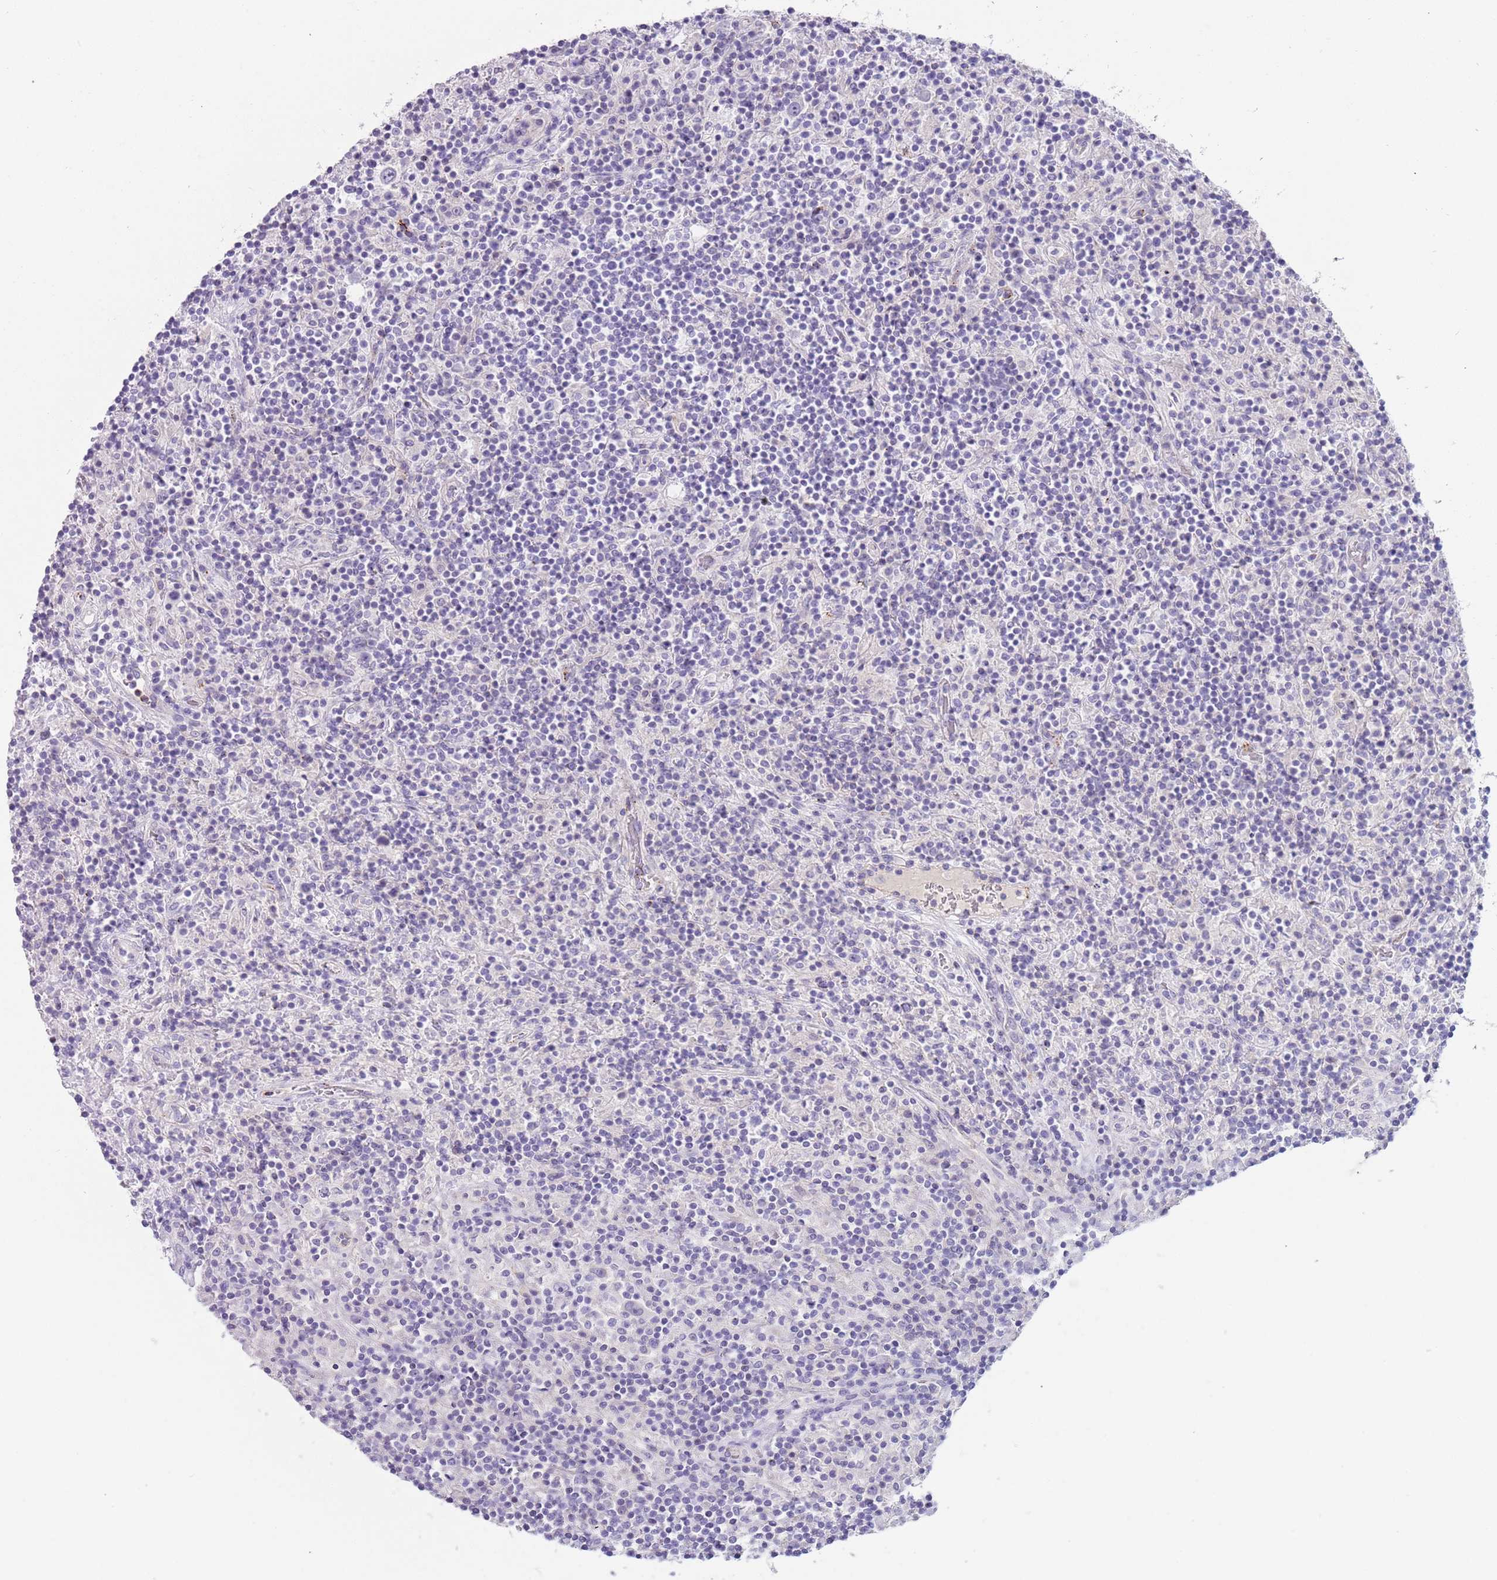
{"staining": {"intensity": "negative", "quantity": "none", "location": "none"}, "tissue": "lymphoma", "cell_type": "Tumor cells", "image_type": "cancer", "snomed": [{"axis": "morphology", "description": "Hodgkin's disease, NOS"}, {"axis": "topography", "description": "Lymph node"}], "caption": "There is no significant positivity in tumor cells of Hodgkin's disease. The staining is performed using DAB (3,3'-diaminobenzidine) brown chromogen with nuclei counter-stained in using hematoxylin.", "gene": "LRRN3", "patient": {"sex": "male", "age": 70}}